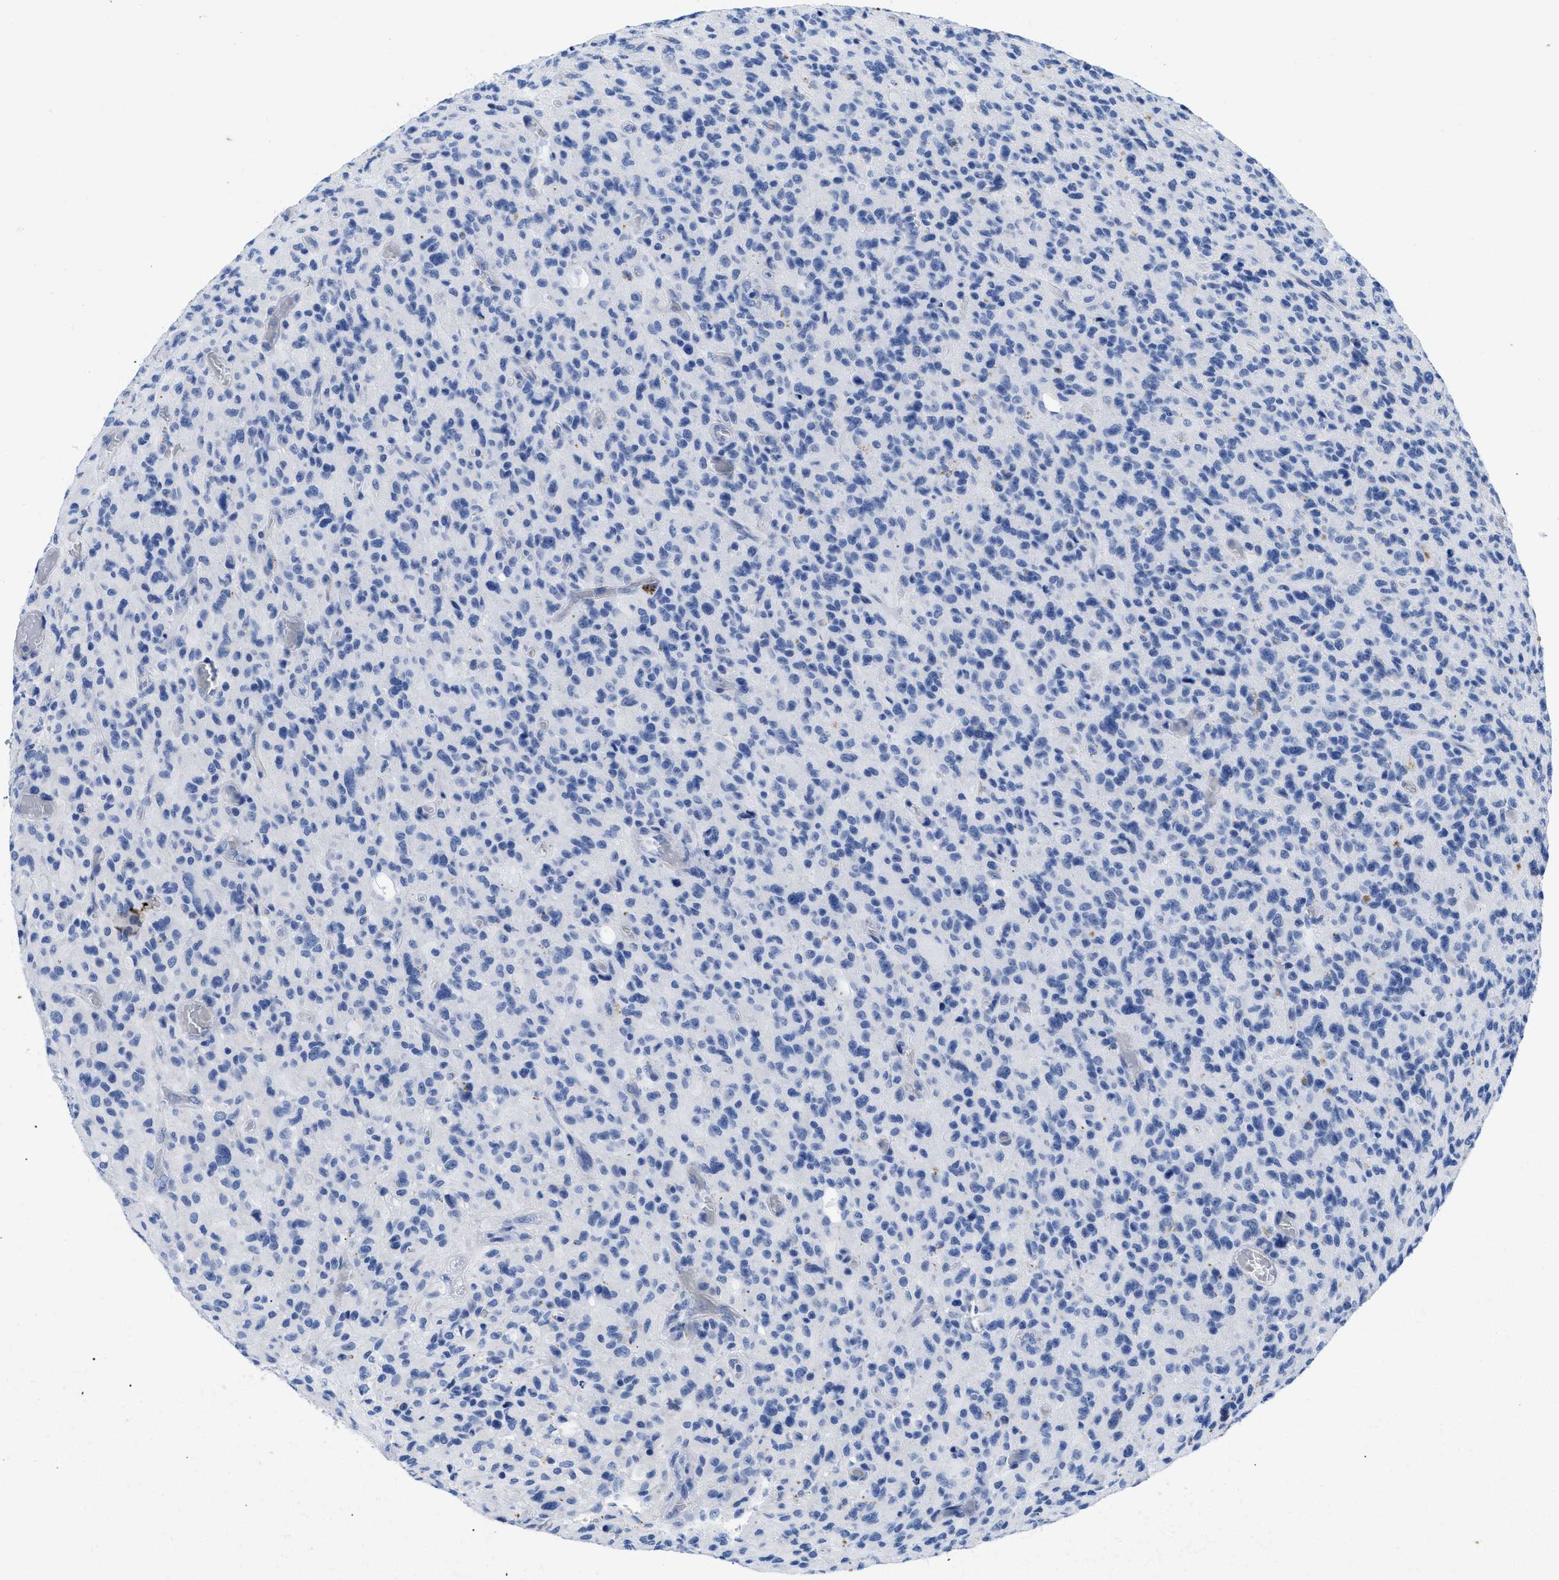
{"staining": {"intensity": "negative", "quantity": "none", "location": "none"}, "tissue": "glioma", "cell_type": "Tumor cells", "image_type": "cancer", "snomed": [{"axis": "morphology", "description": "Glioma, malignant, High grade"}, {"axis": "topography", "description": "Brain"}], "caption": "Photomicrograph shows no protein expression in tumor cells of high-grade glioma (malignant) tissue.", "gene": "TMEM68", "patient": {"sex": "male", "age": 71}}